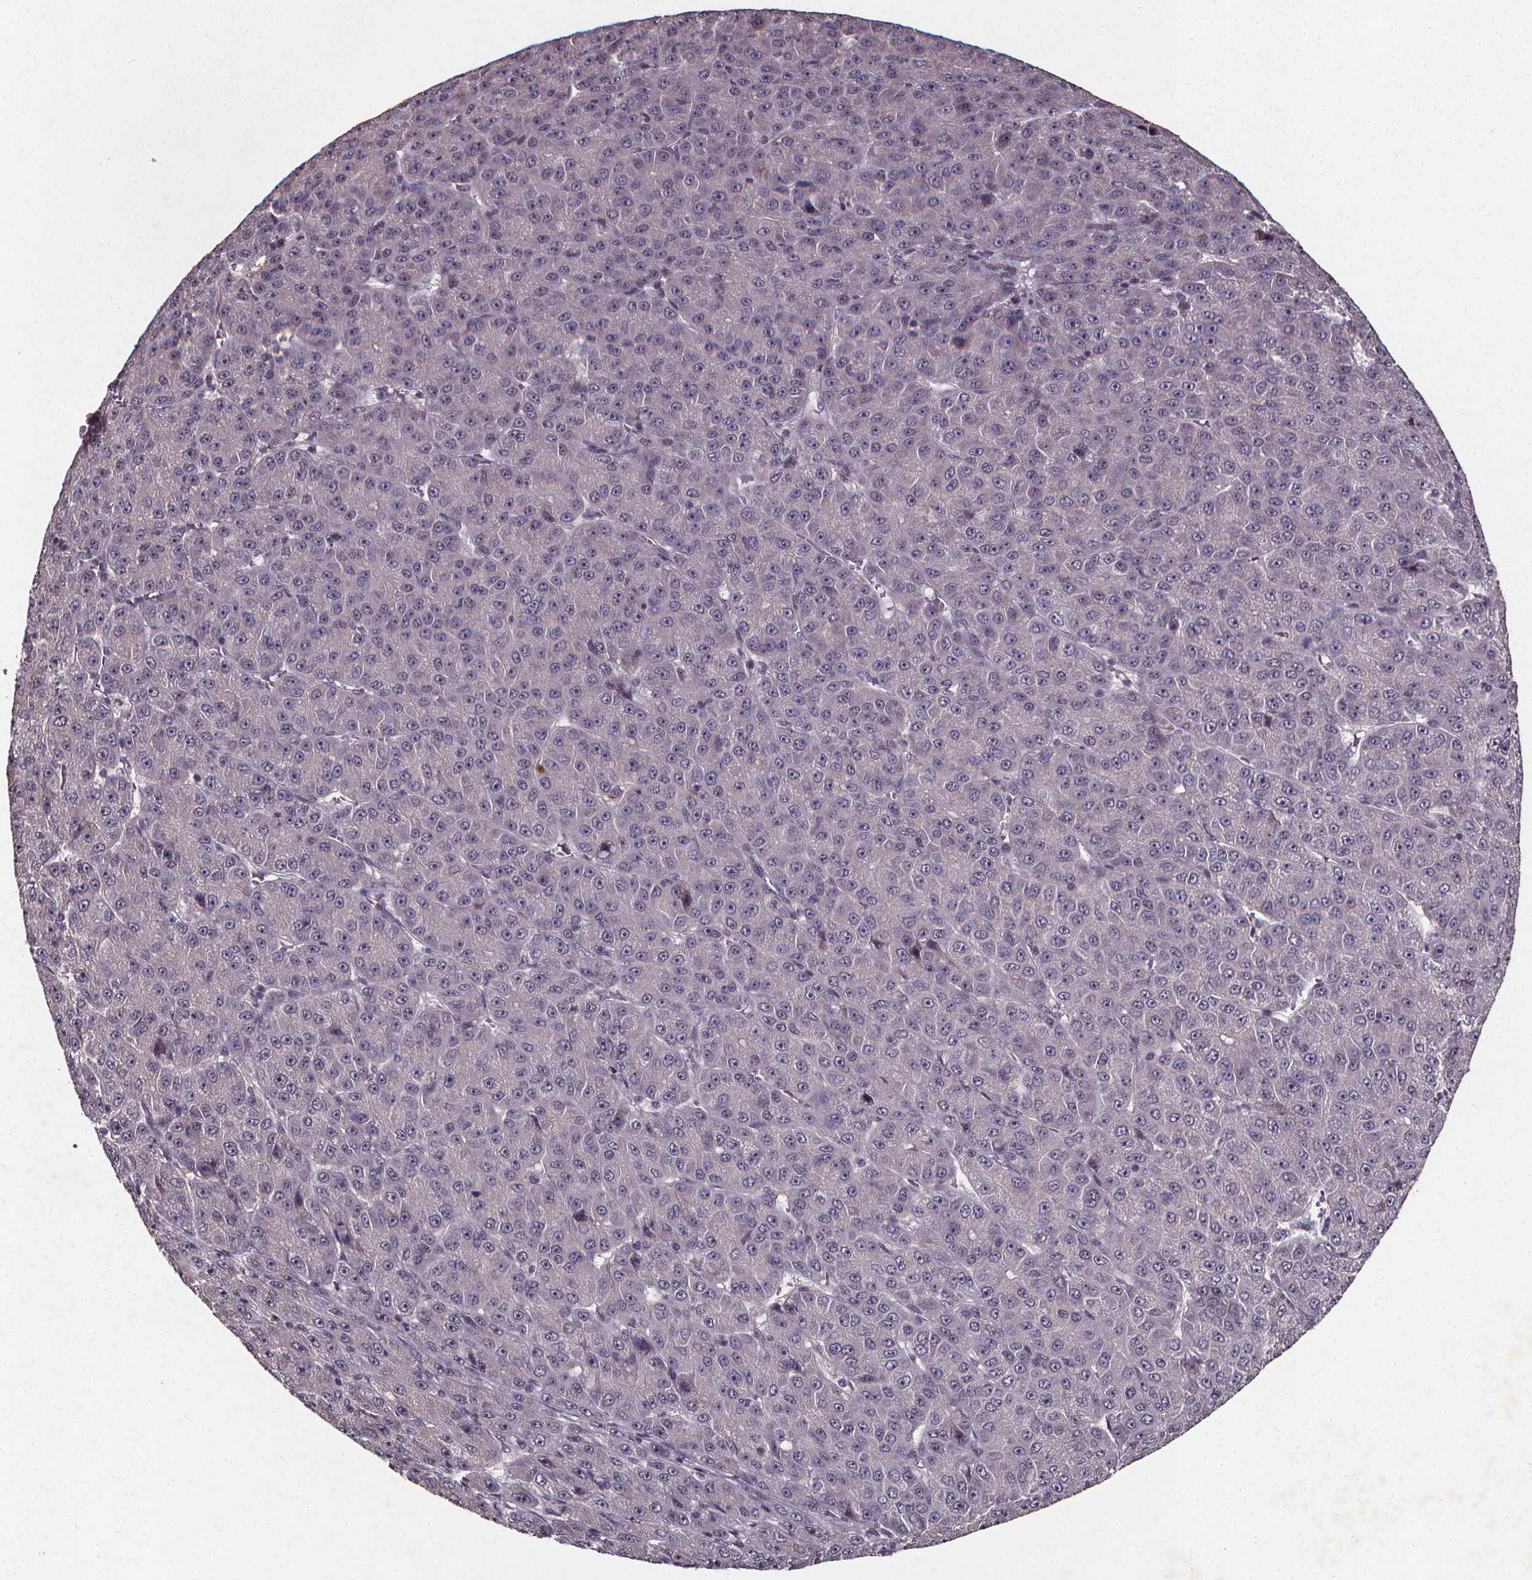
{"staining": {"intensity": "negative", "quantity": "none", "location": "none"}, "tissue": "liver cancer", "cell_type": "Tumor cells", "image_type": "cancer", "snomed": [{"axis": "morphology", "description": "Carcinoma, Hepatocellular, NOS"}, {"axis": "topography", "description": "Liver"}], "caption": "This is a image of IHC staining of liver hepatocellular carcinoma, which shows no positivity in tumor cells.", "gene": "SPAG8", "patient": {"sex": "male", "age": 67}}